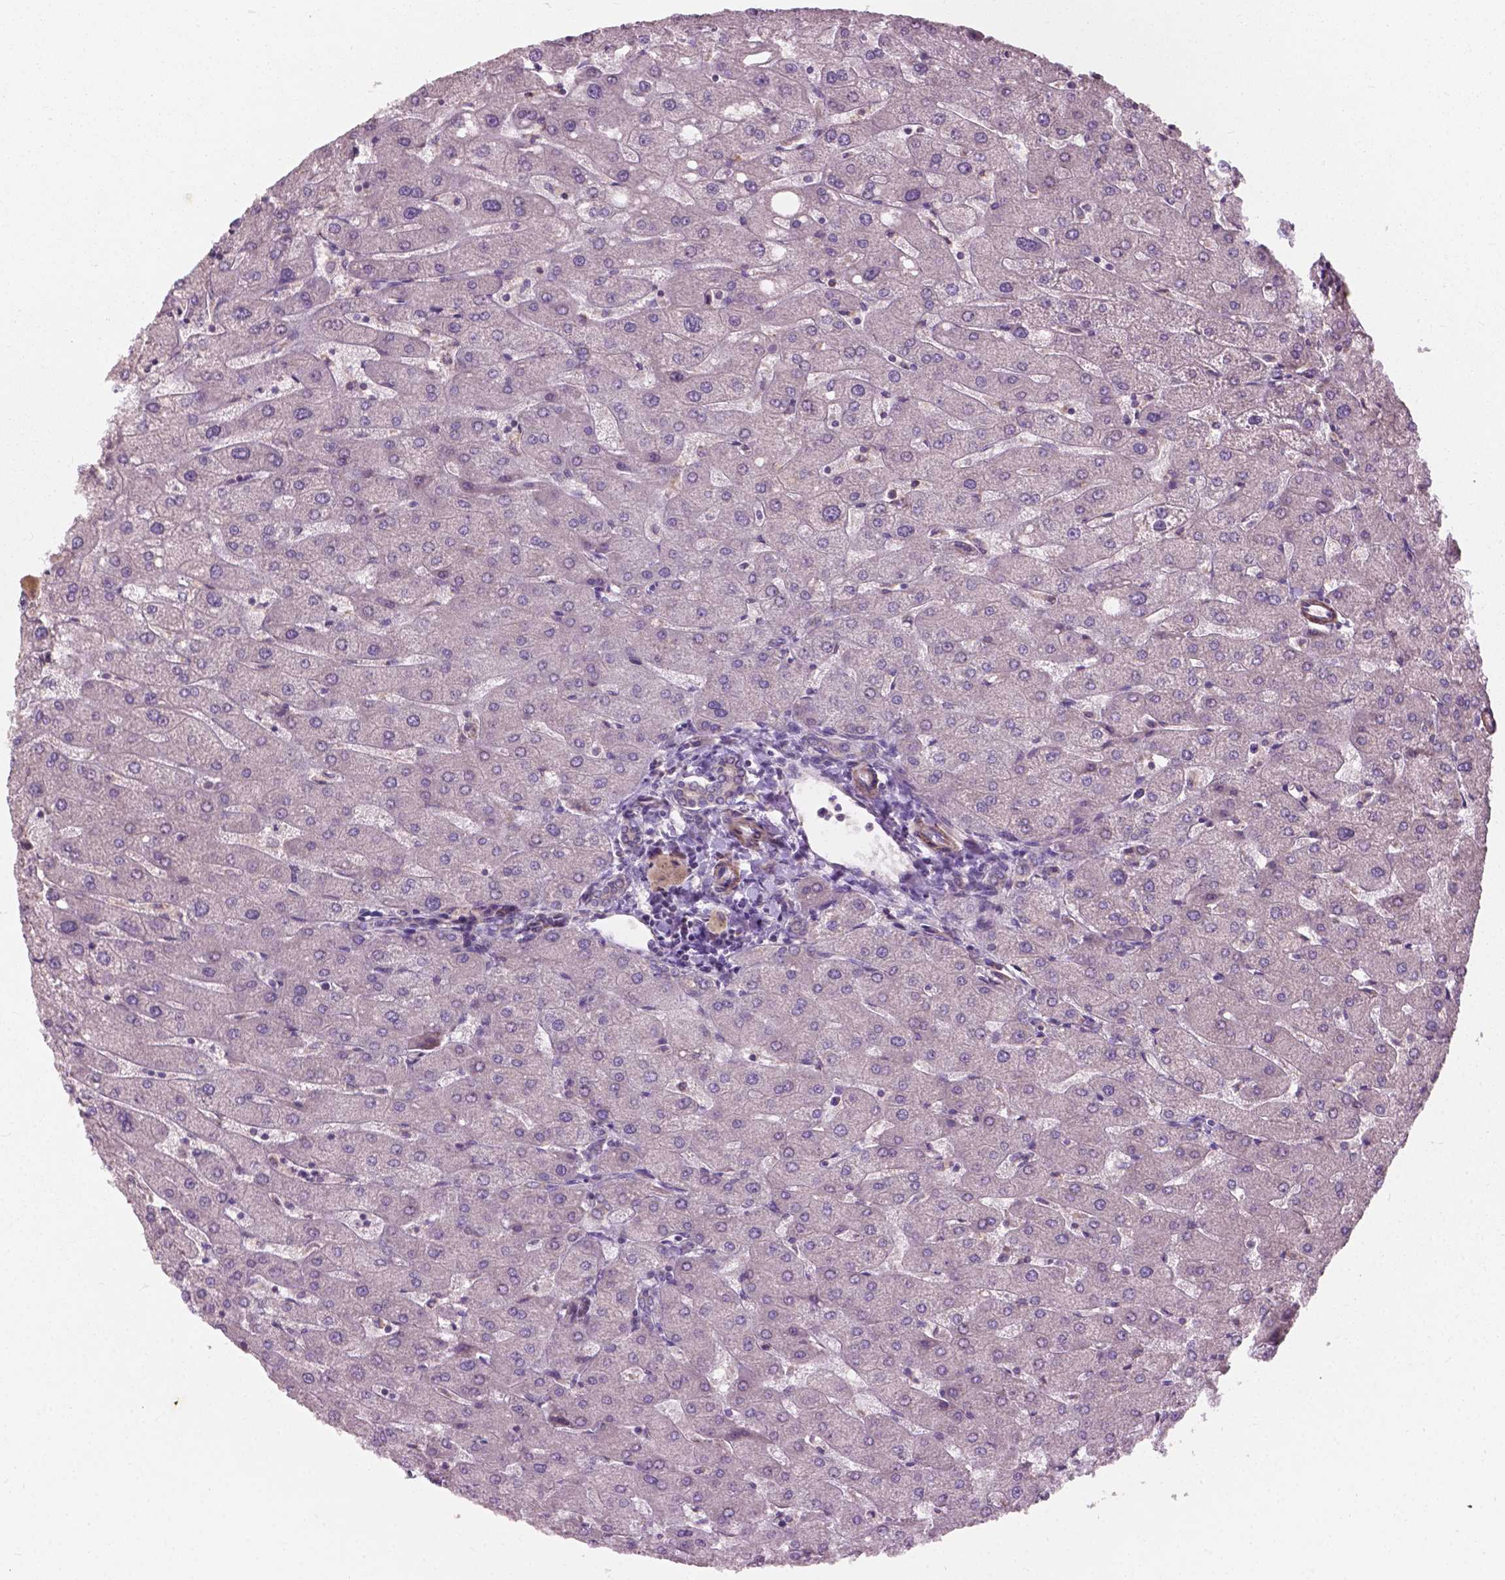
{"staining": {"intensity": "weak", "quantity": "25%-75%", "location": "cytoplasmic/membranous"}, "tissue": "liver", "cell_type": "Cholangiocytes", "image_type": "normal", "snomed": [{"axis": "morphology", "description": "Normal tissue, NOS"}, {"axis": "topography", "description": "Liver"}], "caption": "IHC staining of benign liver, which reveals low levels of weak cytoplasmic/membranous positivity in approximately 25%-75% of cholangiocytes indicating weak cytoplasmic/membranous protein positivity. The staining was performed using DAB (brown) for protein detection and nuclei were counterstained in hematoxylin (blue).", "gene": "NDUFA10", "patient": {"sex": "male", "age": 67}}